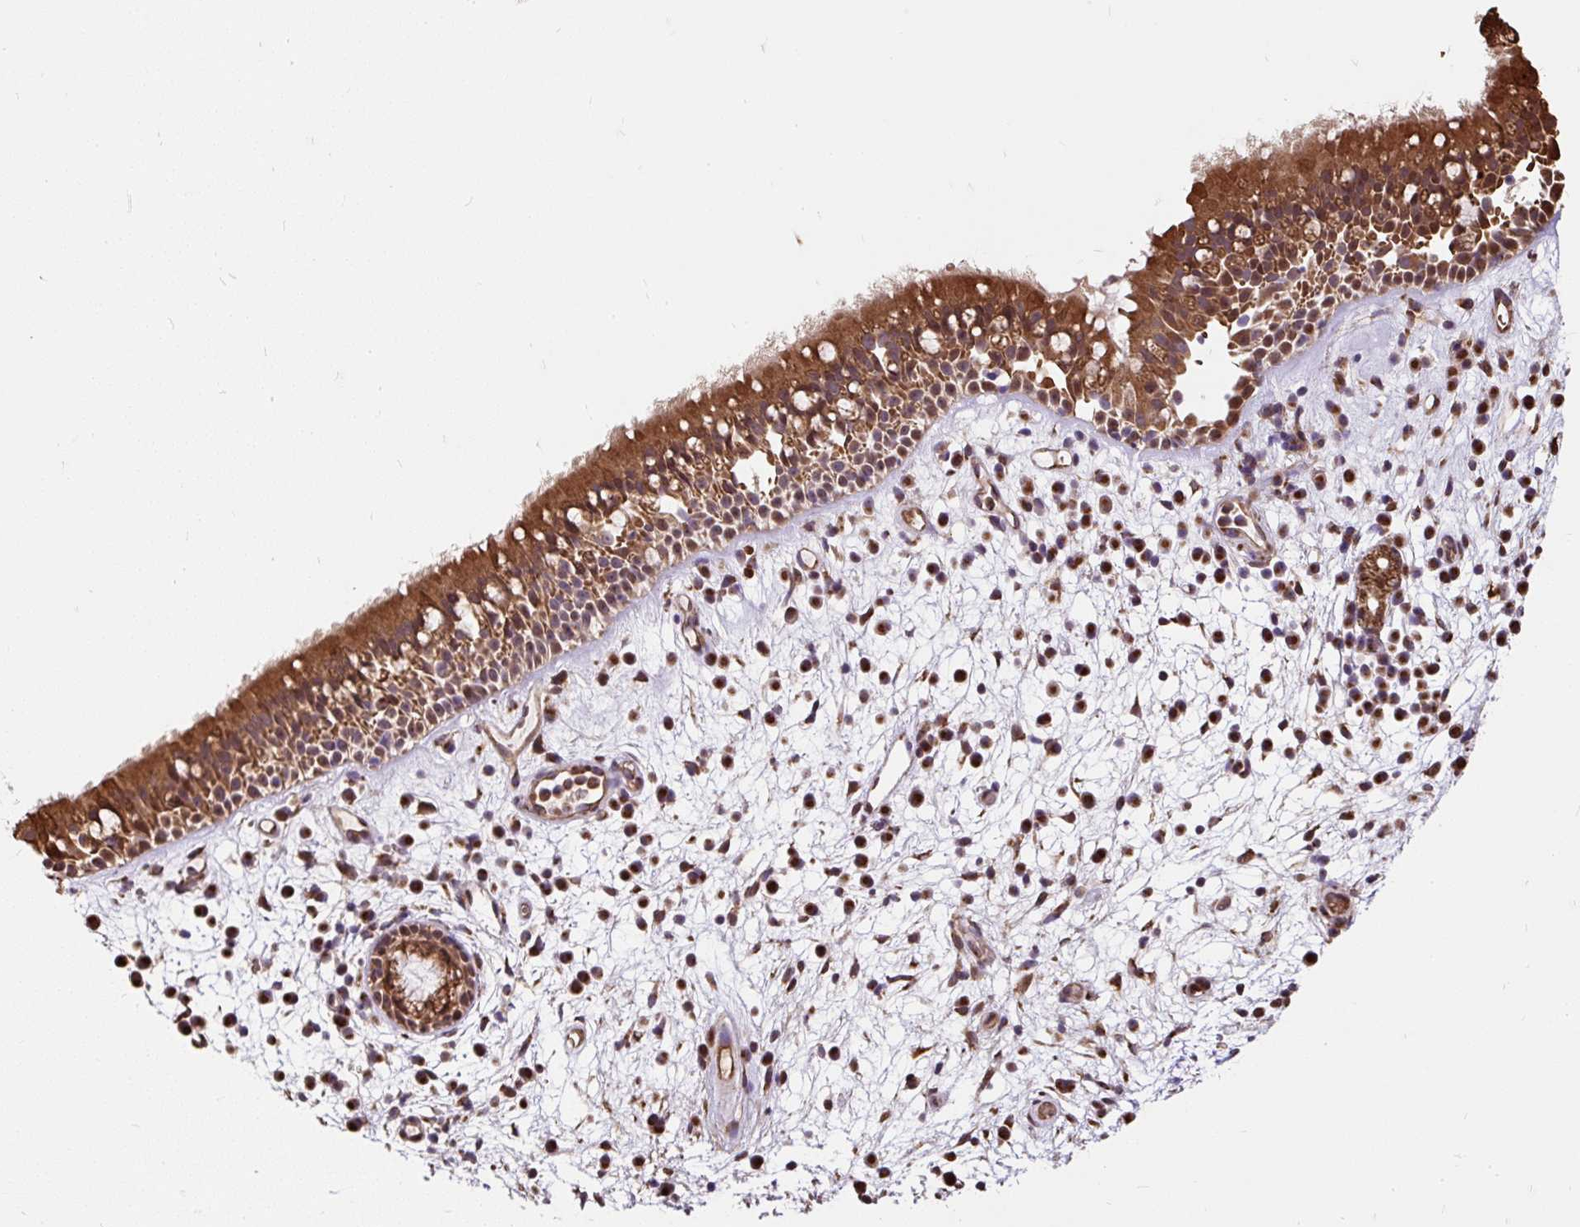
{"staining": {"intensity": "moderate", "quantity": ">75%", "location": "cytoplasmic/membranous,nuclear"}, "tissue": "nasopharynx", "cell_type": "Respiratory epithelial cells", "image_type": "normal", "snomed": [{"axis": "morphology", "description": "Normal tissue, NOS"}, {"axis": "morphology", "description": "Inflammation, NOS"}, {"axis": "topography", "description": "Nasopharynx"}], "caption": "Immunohistochemical staining of benign nasopharynx reveals medium levels of moderate cytoplasmic/membranous,nuclear positivity in about >75% of respiratory epithelial cells. The protein of interest is stained brown, and the nuclei are stained in blue (DAB IHC with brightfield microscopy, high magnification).", "gene": "PUS7L", "patient": {"sex": "male", "age": 54}}